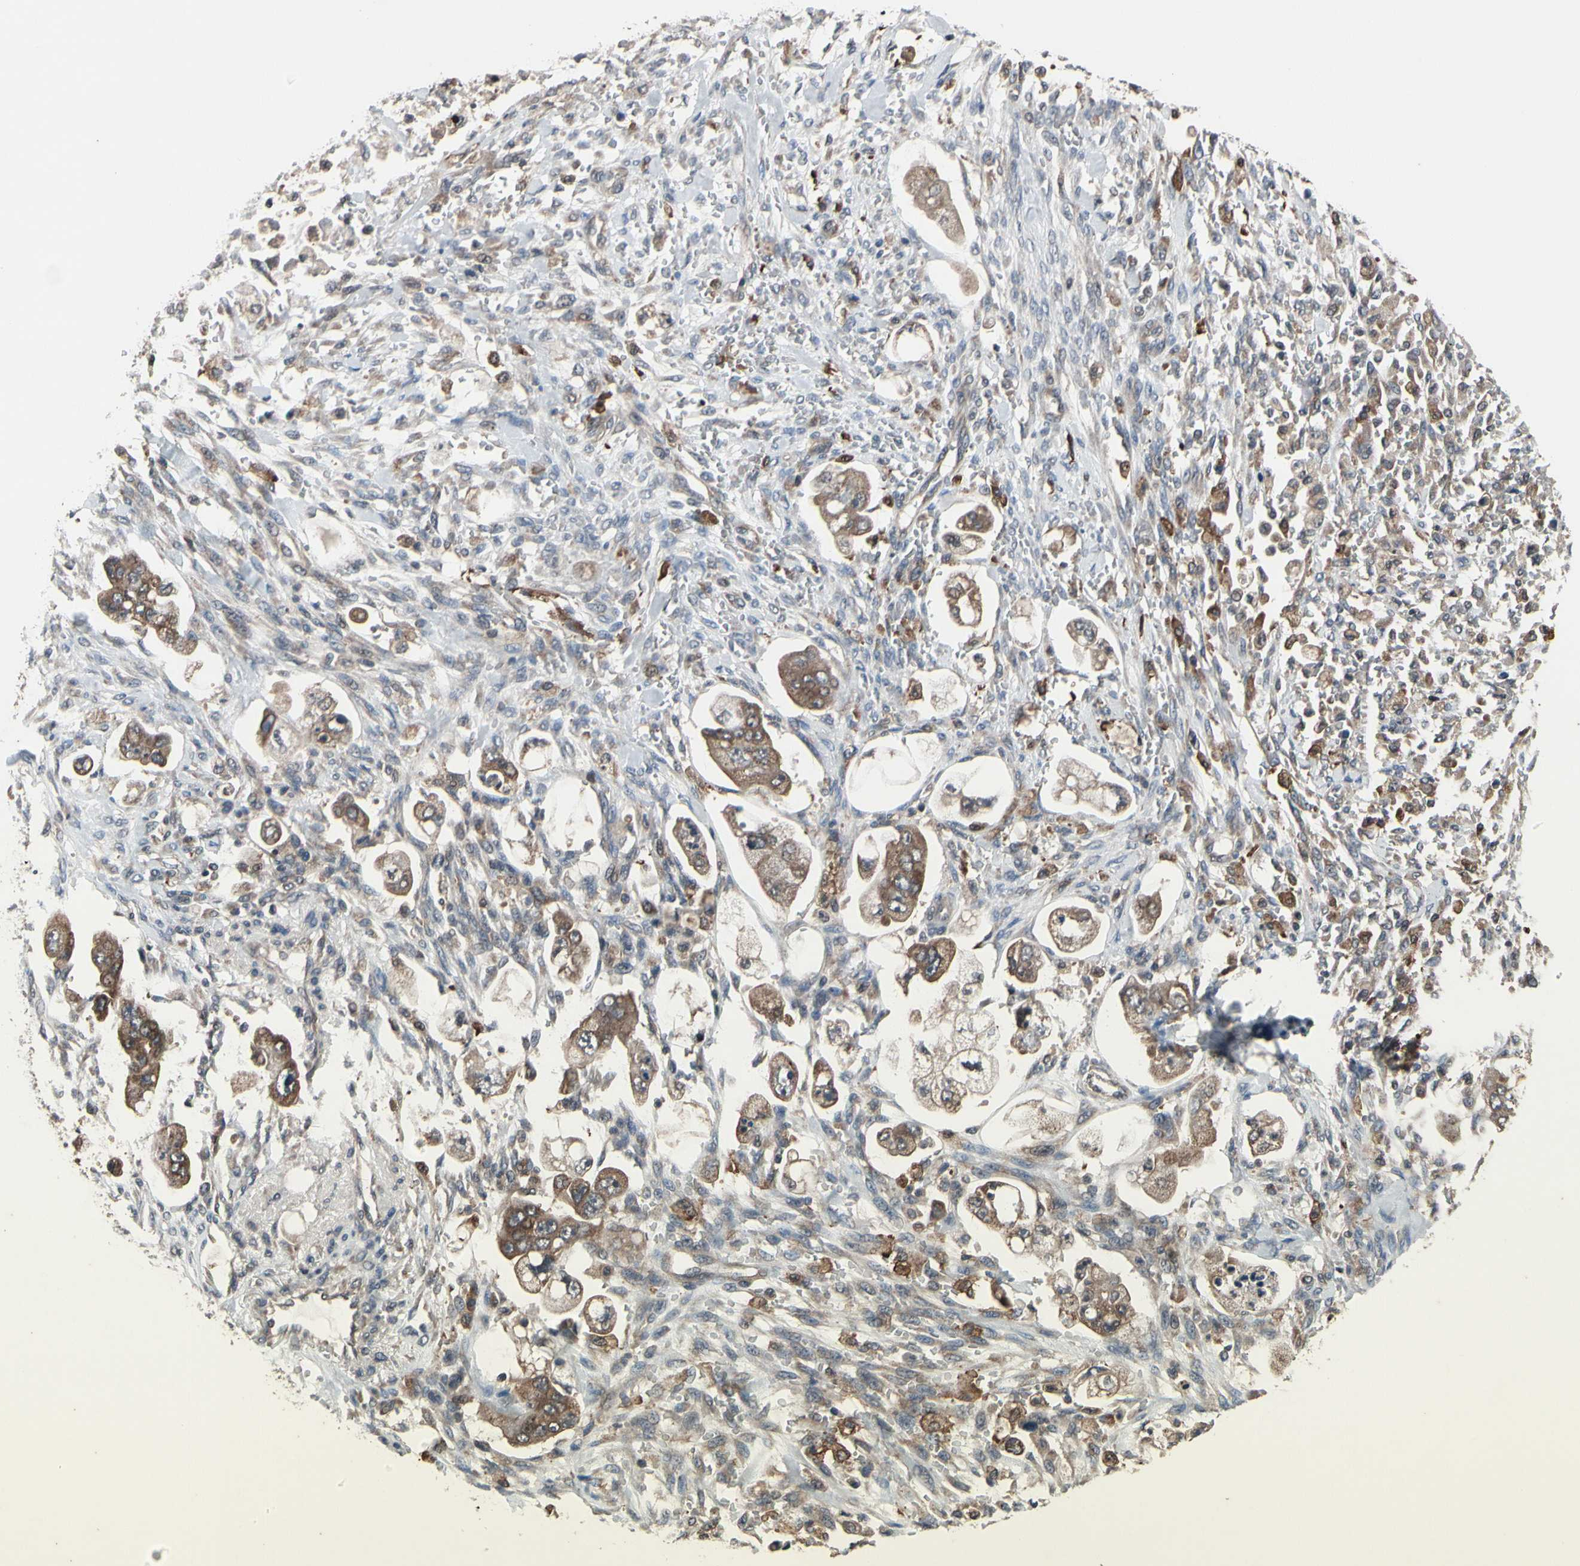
{"staining": {"intensity": "moderate", "quantity": ">75%", "location": "cytoplasmic/membranous"}, "tissue": "stomach cancer", "cell_type": "Tumor cells", "image_type": "cancer", "snomed": [{"axis": "morphology", "description": "Adenocarcinoma, NOS"}, {"axis": "topography", "description": "Stomach"}], "caption": "DAB immunohistochemical staining of stomach cancer (adenocarcinoma) demonstrates moderate cytoplasmic/membranous protein expression in approximately >75% of tumor cells.", "gene": "MBTPS2", "patient": {"sex": "male", "age": 62}}